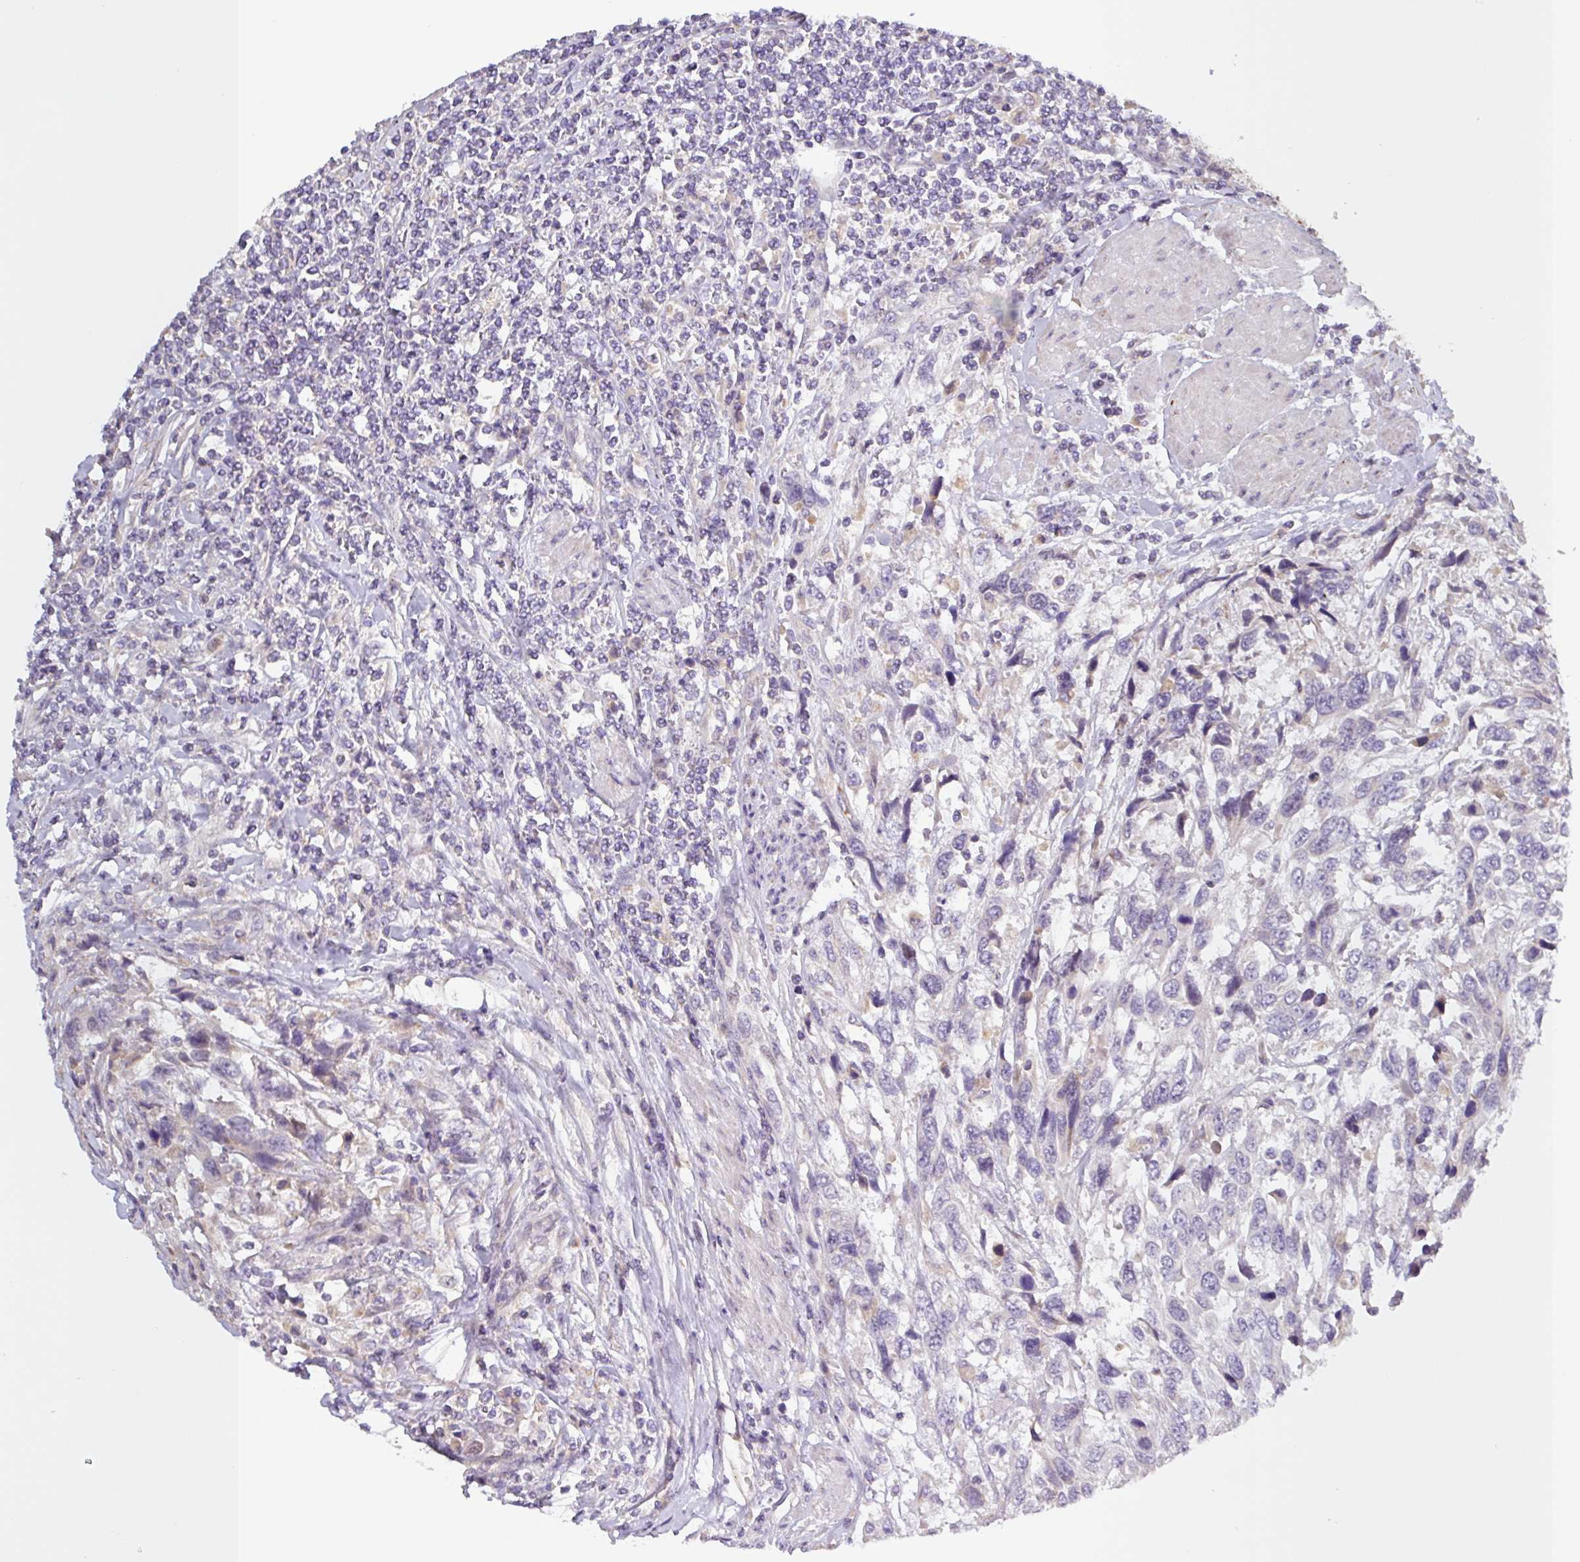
{"staining": {"intensity": "negative", "quantity": "none", "location": "none"}, "tissue": "urothelial cancer", "cell_type": "Tumor cells", "image_type": "cancer", "snomed": [{"axis": "morphology", "description": "Urothelial carcinoma, High grade"}, {"axis": "topography", "description": "Urinary bladder"}], "caption": "Human urothelial carcinoma (high-grade) stained for a protein using immunohistochemistry (IHC) demonstrates no staining in tumor cells.", "gene": "SFTPB", "patient": {"sex": "female", "age": 70}}